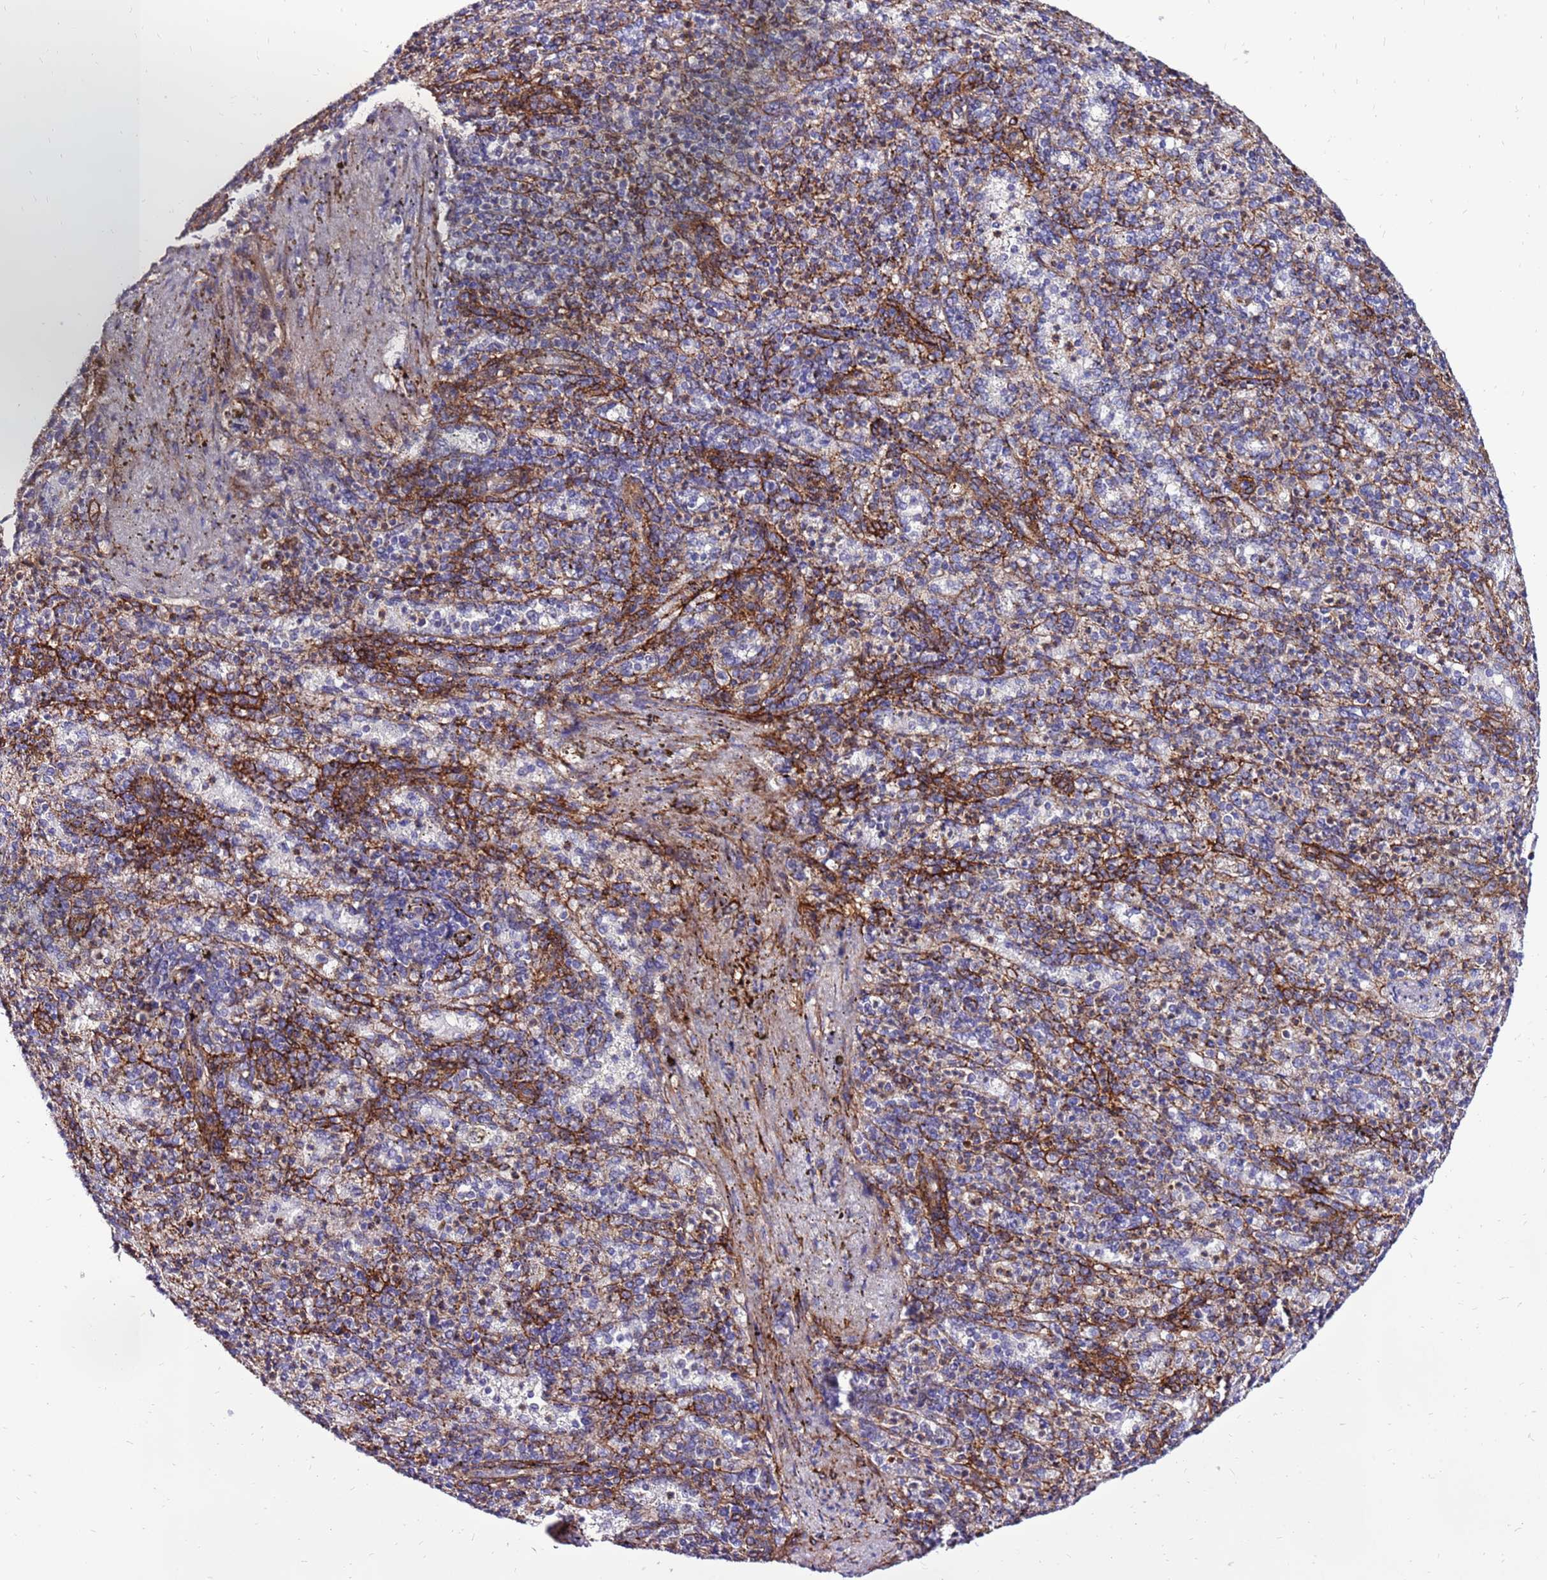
{"staining": {"intensity": "negative", "quantity": "none", "location": "none"}, "tissue": "spleen", "cell_type": "Cells in red pulp", "image_type": "normal", "snomed": [{"axis": "morphology", "description": "Normal tissue, NOS"}, {"axis": "topography", "description": "Spleen"}], "caption": "Immunohistochemistry (IHC) micrograph of normal spleen: spleen stained with DAB shows no significant protein expression in cells in red pulp.", "gene": "EI24", "patient": {"sex": "female", "age": 74}}